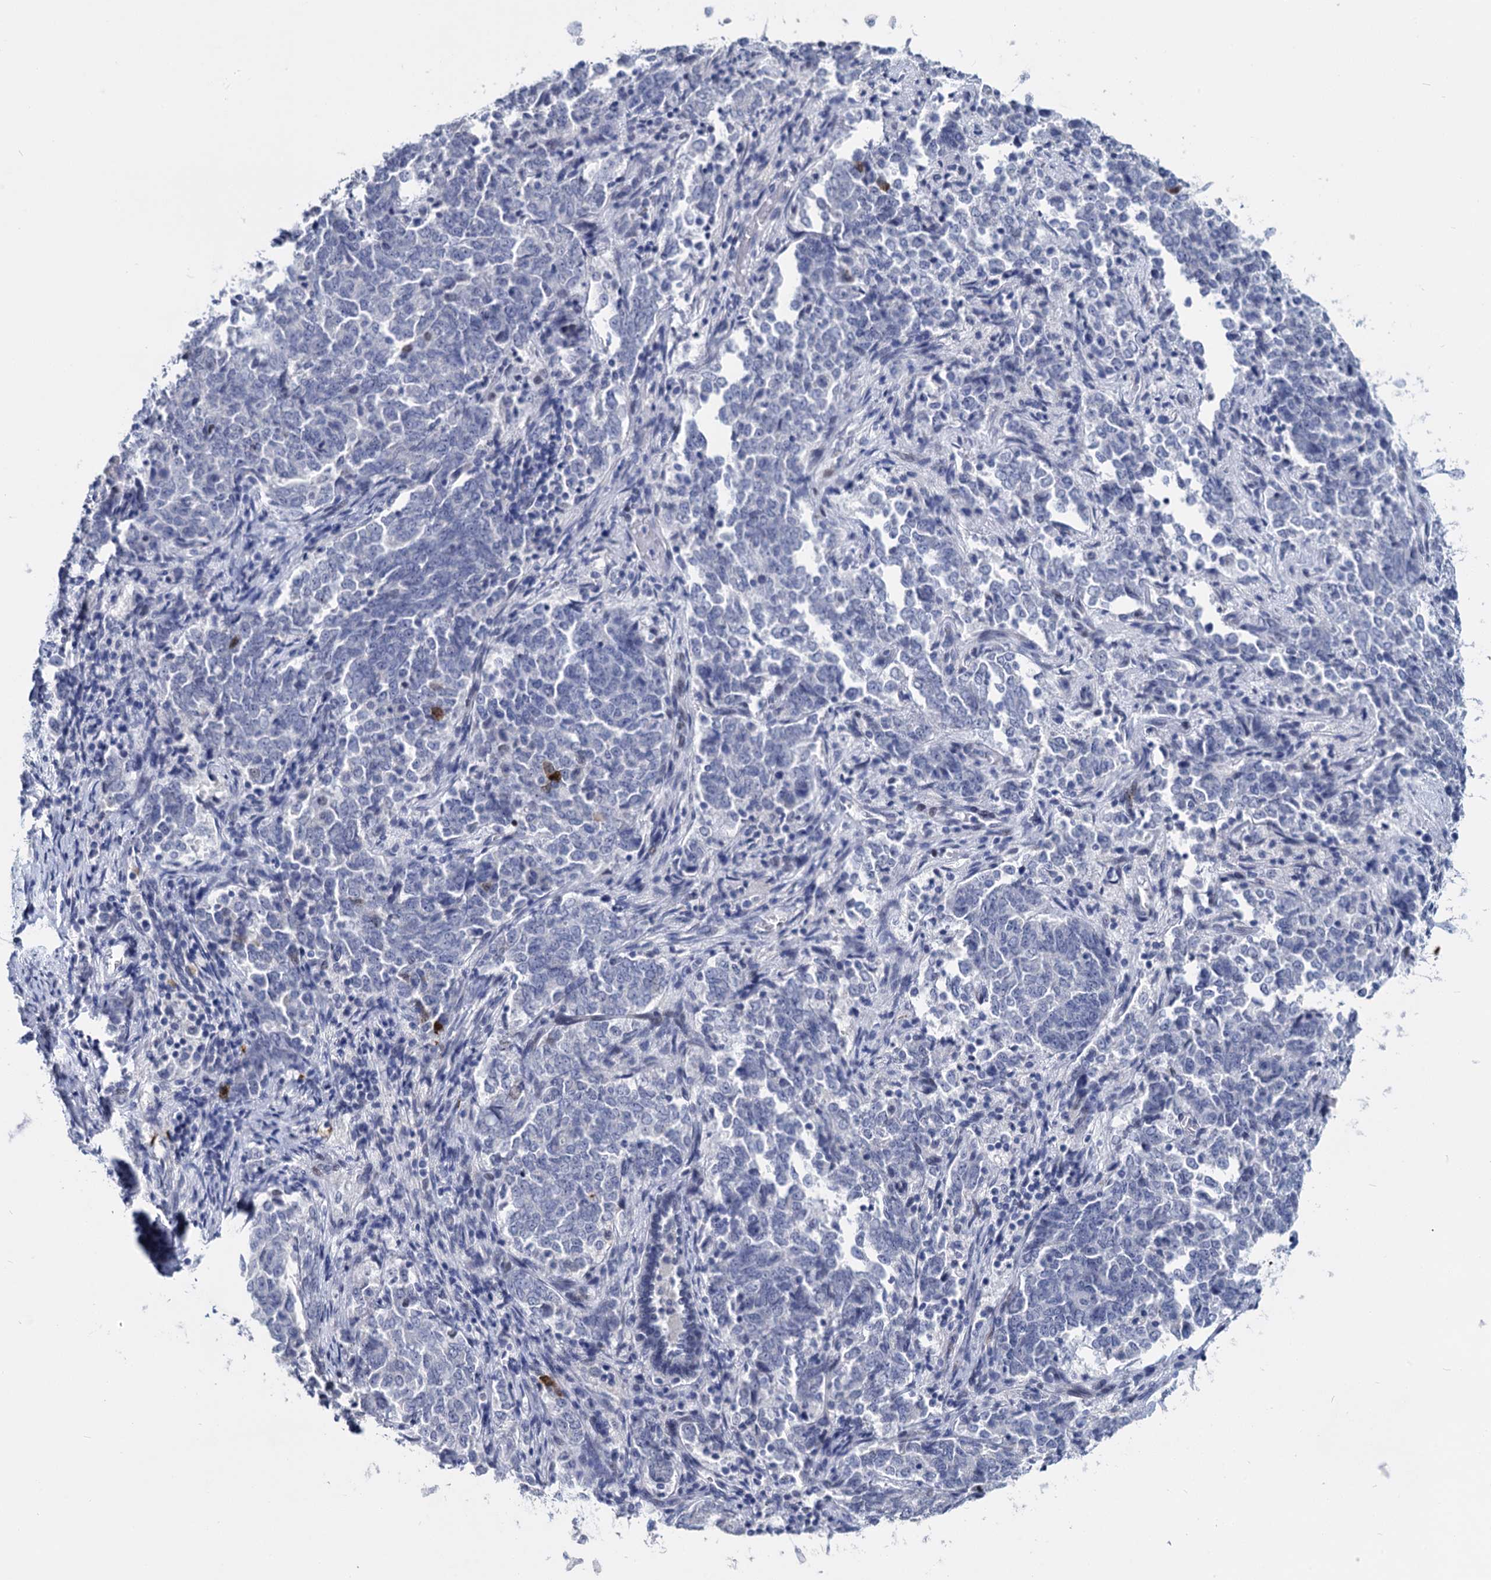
{"staining": {"intensity": "negative", "quantity": "none", "location": "none"}, "tissue": "endometrial cancer", "cell_type": "Tumor cells", "image_type": "cancer", "snomed": [{"axis": "morphology", "description": "Adenocarcinoma, NOS"}, {"axis": "topography", "description": "Endometrium"}], "caption": "DAB immunohistochemical staining of adenocarcinoma (endometrial) exhibits no significant staining in tumor cells. (Brightfield microscopy of DAB (3,3'-diaminobenzidine) IHC at high magnification).", "gene": "MAGEA4", "patient": {"sex": "female", "age": 80}}